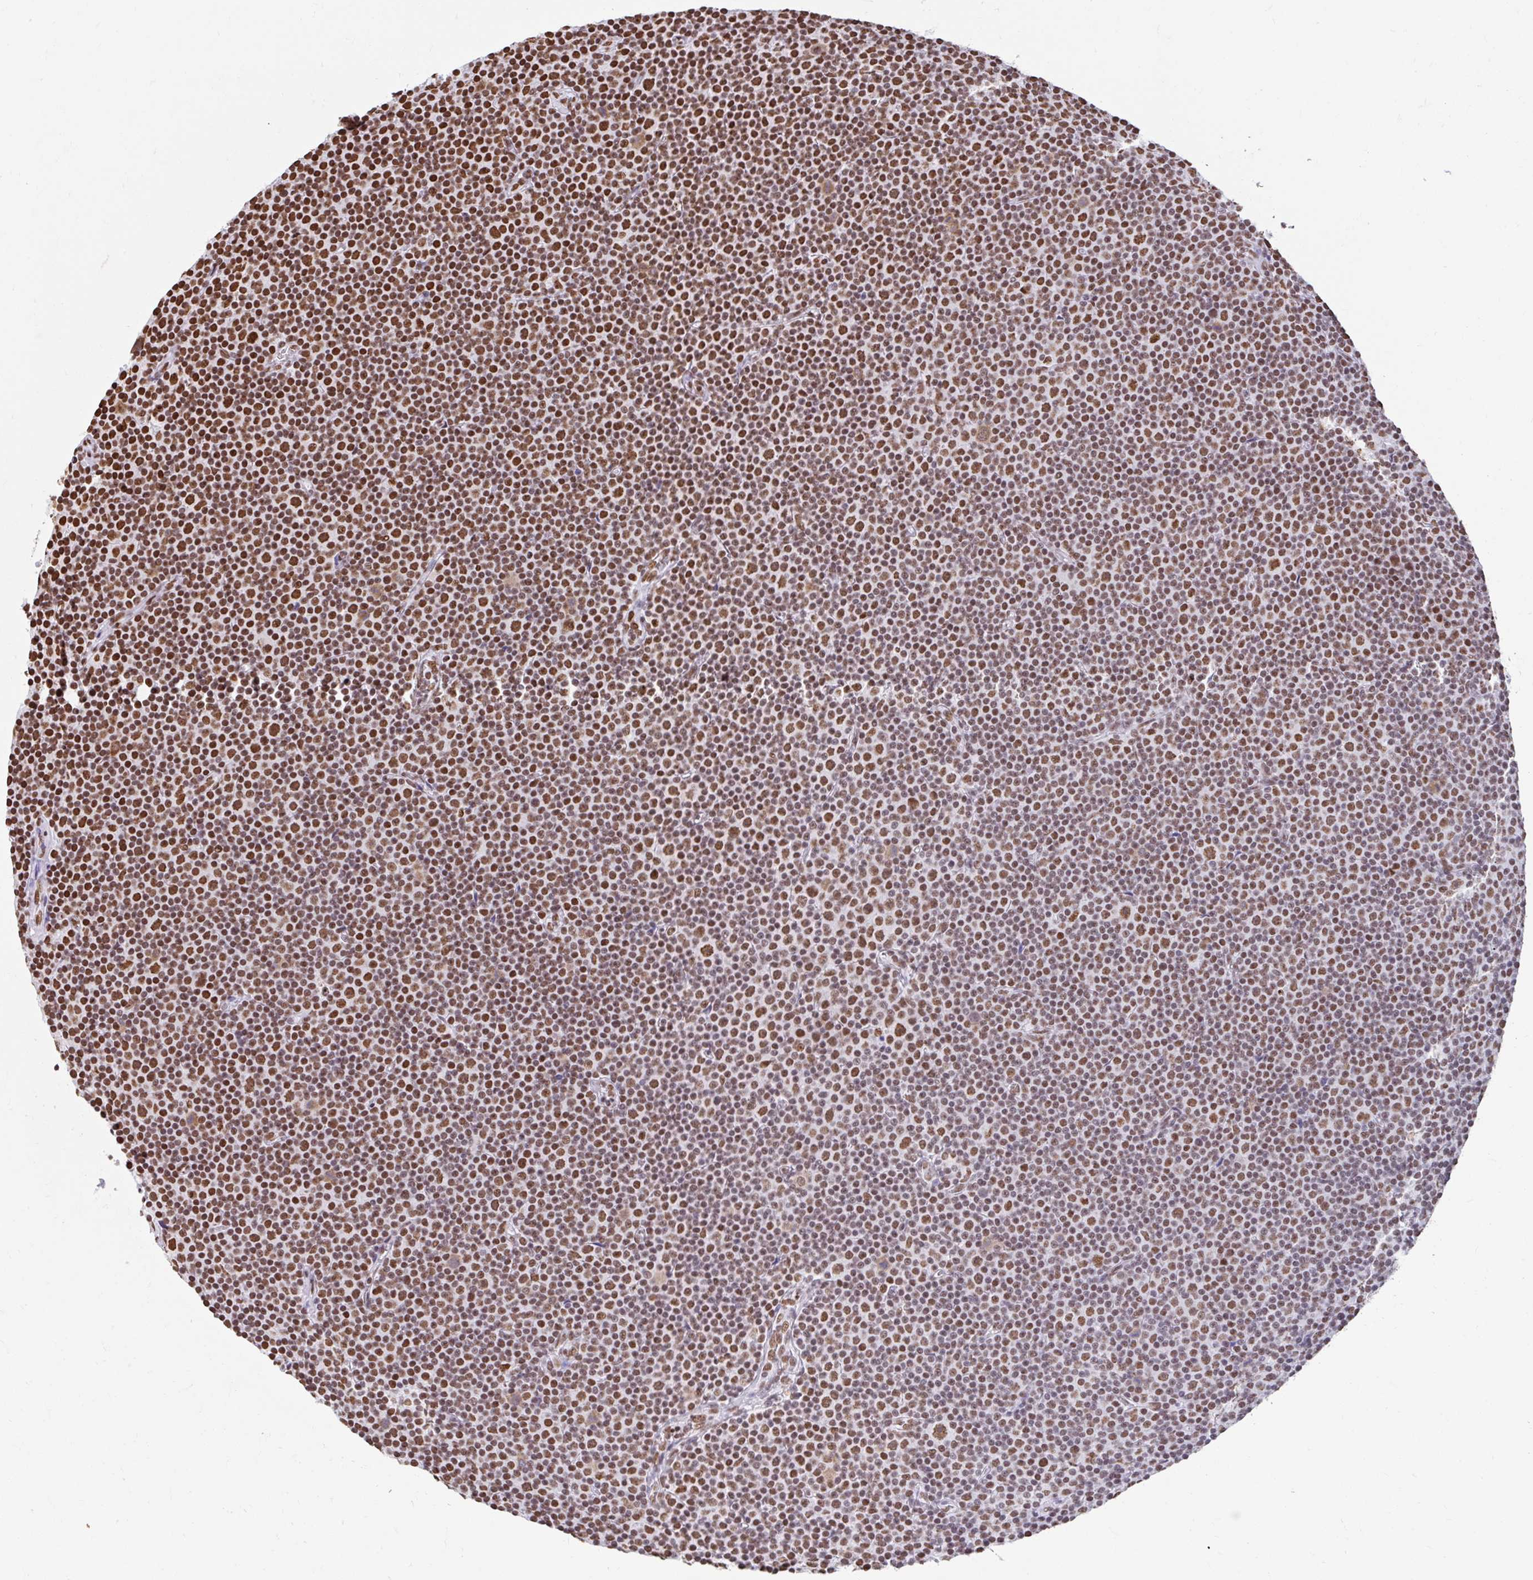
{"staining": {"intensity": "moderate", "quantity": ">75%", "location": "nuclear"}, "tissue": "lymphoma", "cell_type": "Tumor cells", "image_type": "cancer", "snomed": [{"axis": "morphology", "description": "Malignant lymphoma, non-Hodgkin's type, Low grade"}, {"axis": "topography", "description": "Lymph node"}], "caption": "The micrograph exhibits staining of lymphoma, revealing moderate nuclear protein expression (brown color) within tumor cells.", "gene": "KHDRBS1", "patient": {"sex": "female", "age": 67}}